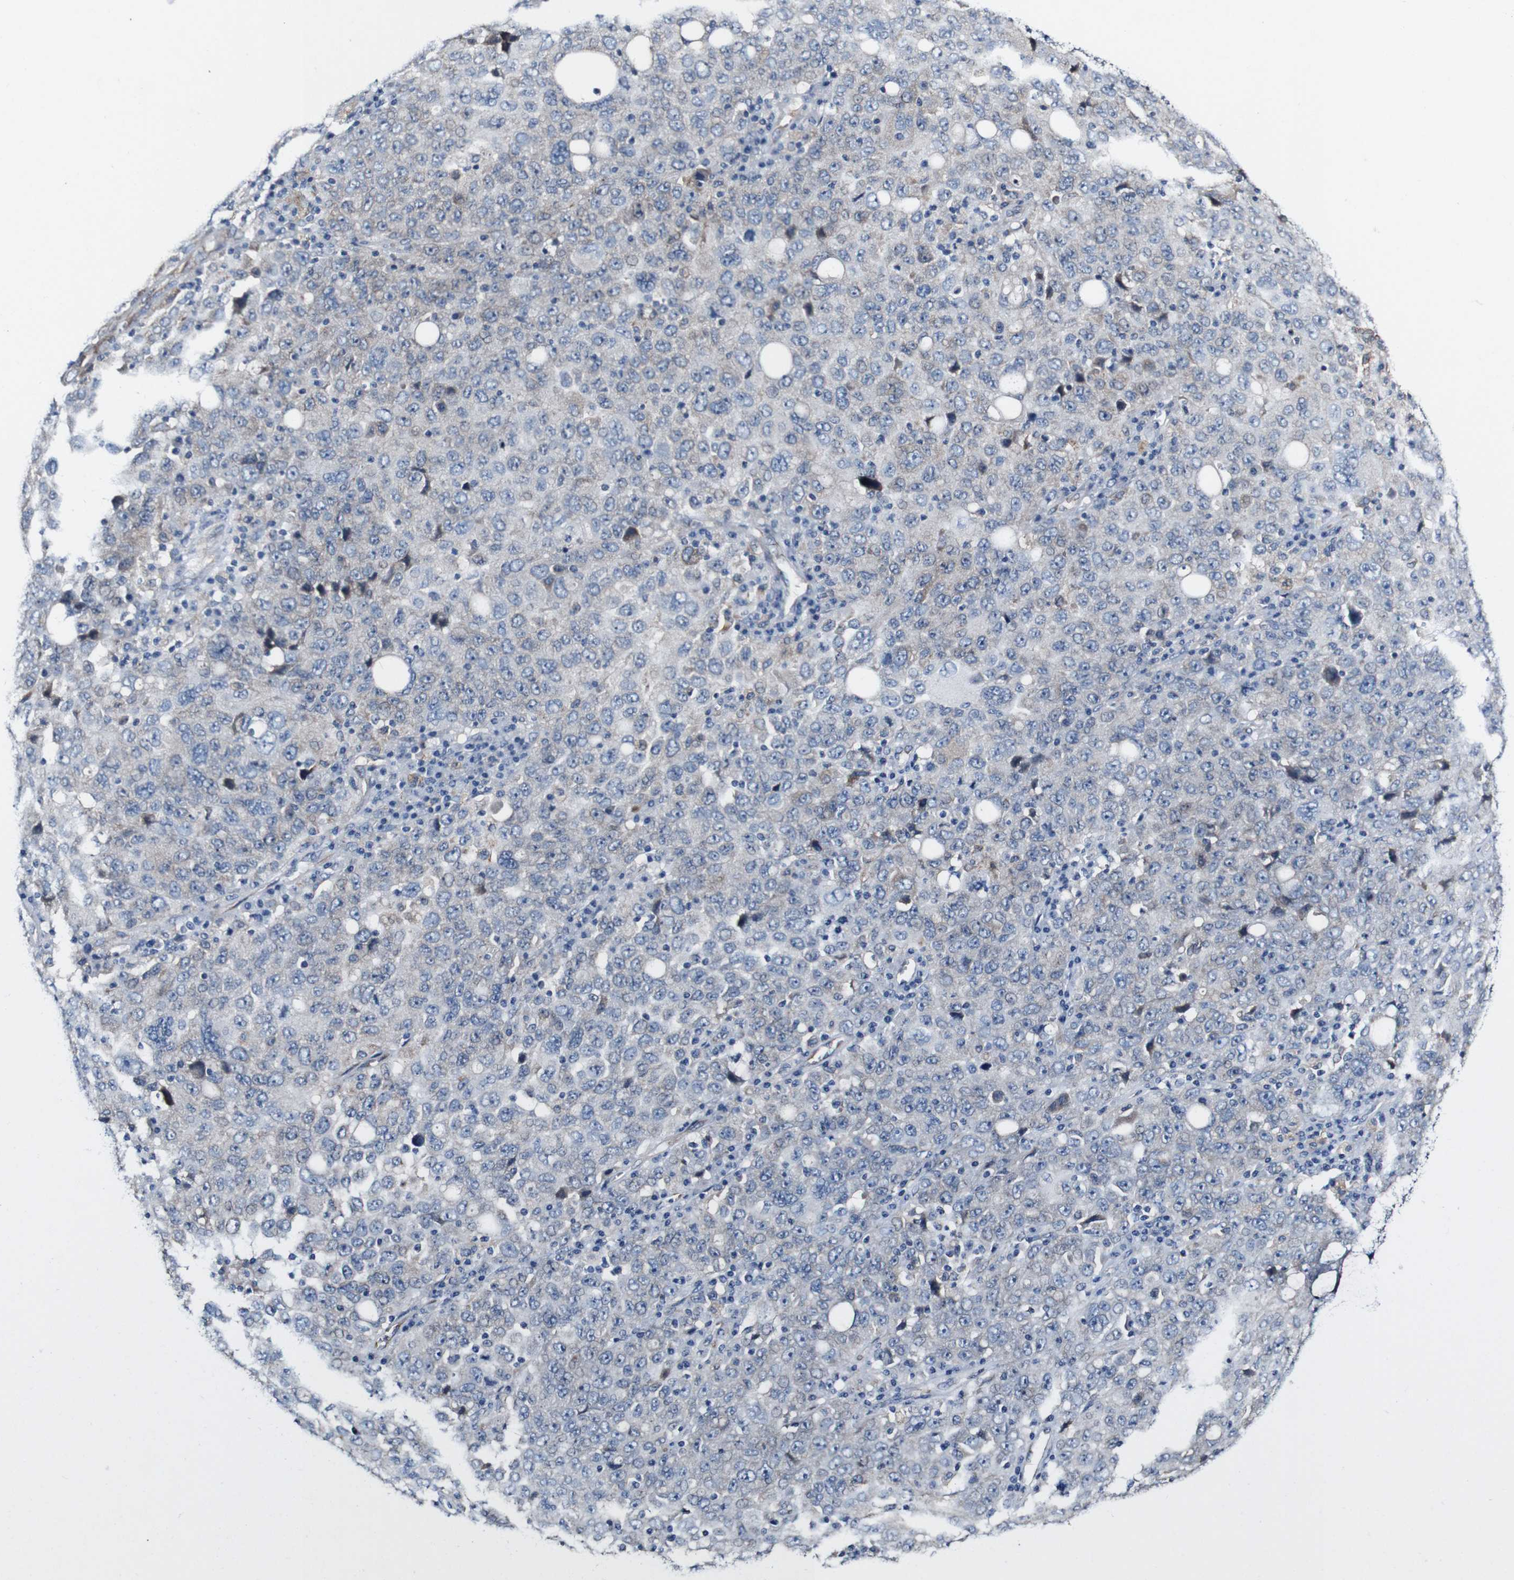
{"staining": {"intensity": "negative", "quantity": "none", "location": "none"}, "tissue": "ovarian cancer", "cell_type": "Tumor cells", "image_type": "cancer", "snomed": [{"axis": "morphology", "description": "Carcinoma, endometroid"}, {"axis": "topography", "description": "Ovary"}], "caption": "The histopathology image exhibits no significant staining in tumor cells of endometroid carcinoma (ovarian).", "gene": "GRAMD1A", "patient": {"sex": "female", "age": 62}}